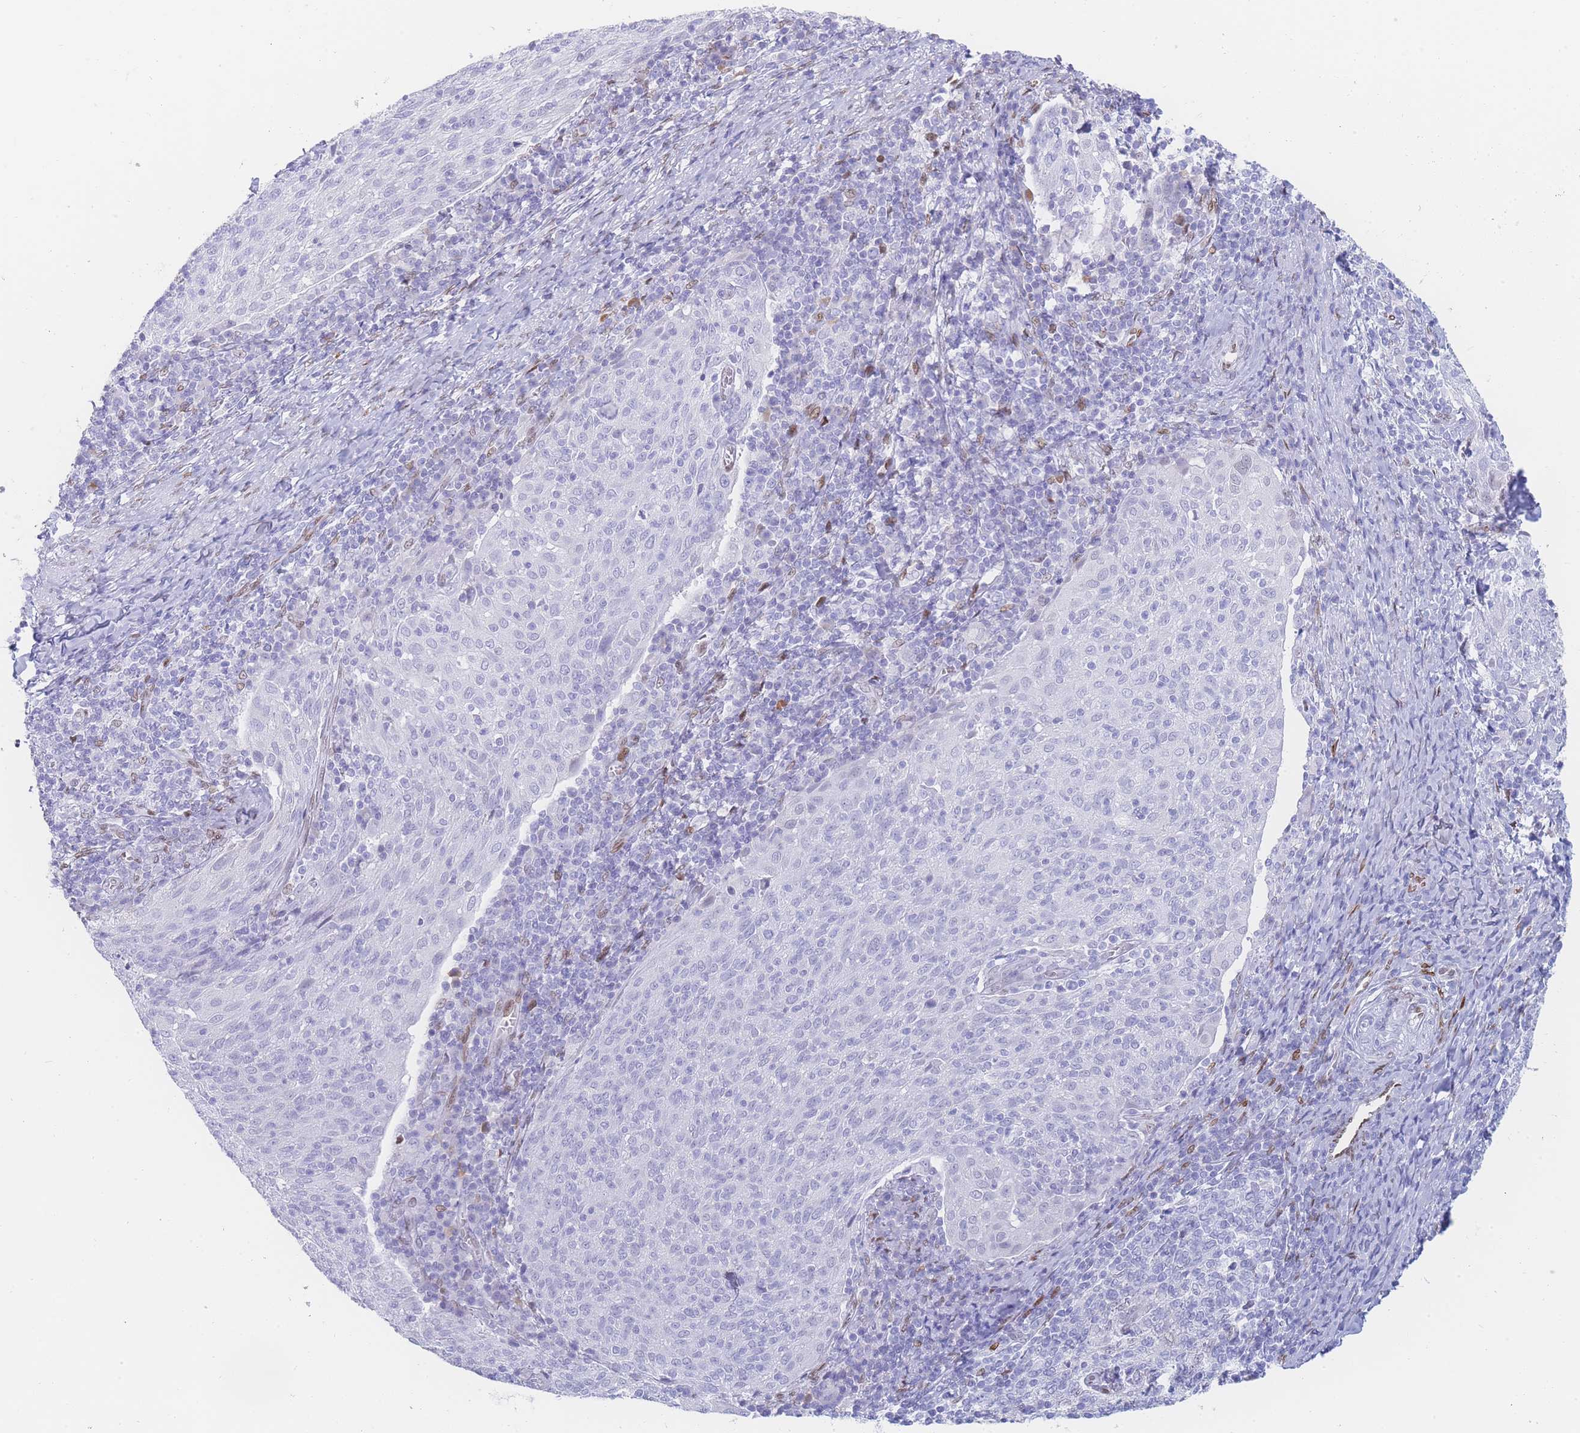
{"staining": {"intensity": "negative", "quantity": "none", "location": "none"}, "tissue": "cervical cancer", "cell_type": "Tumor cells", "image_type": "cancer", "snomed": [{"axis": "morphology", "description": "Squamous cell carcinoma, NOS"}, {"axis": "topography", "description": "Cervix"}], "caption": "A micrograph of human cervical cancer is negative for staining in tumor cells. (Immunohistochemistry, brightfield microscopy, high magnification).", "gene": "PSMB5", "patient": {"sex": "female", "age": 52}}